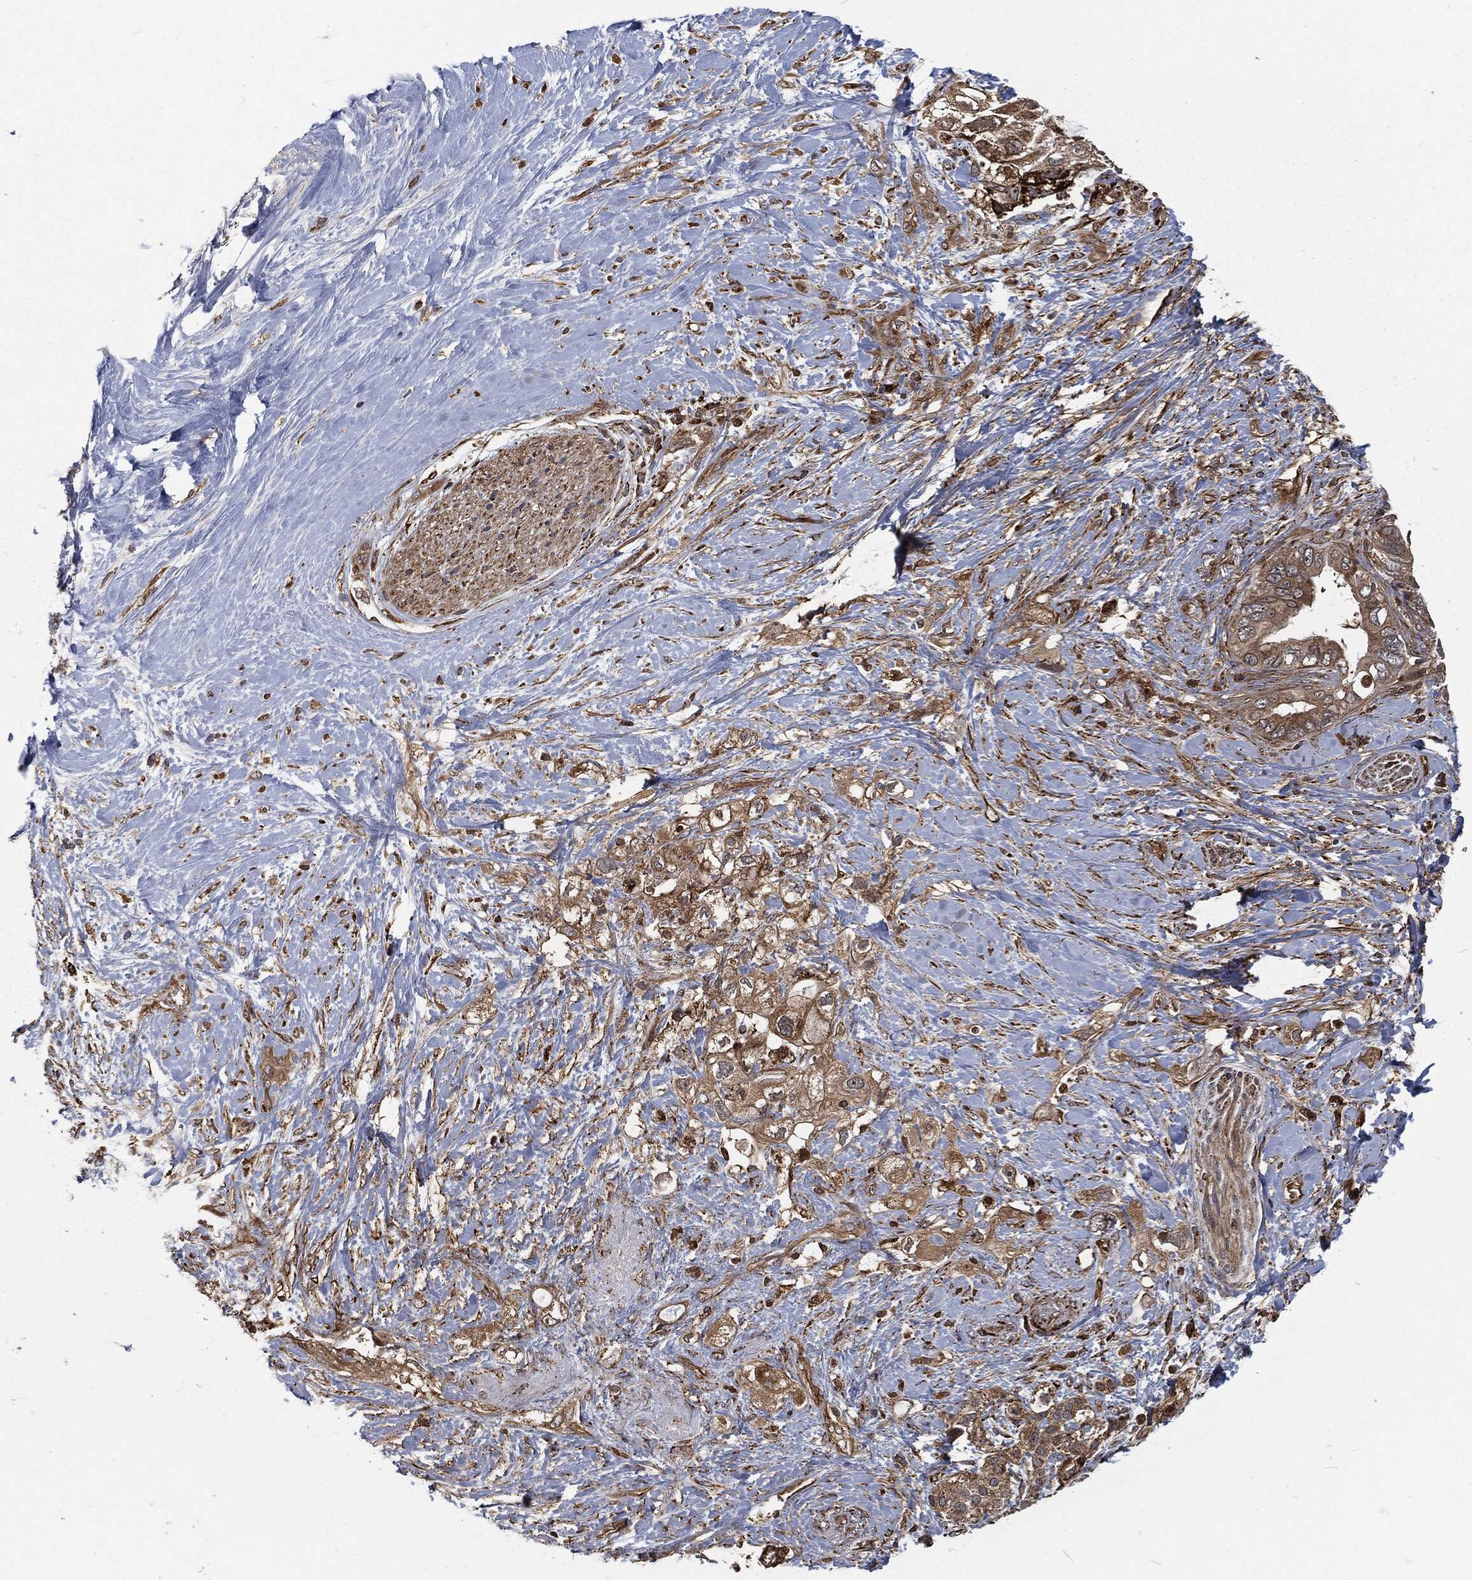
{"staining": {"intensity": "strong", "quantity": "25%-75%", "location": "cytoplasmic/membranous"}, "tissue": "pancreatic cancer", "cell_type": "Tumor cells", "image_type": "cancer", "snomed": [{"axis": "morphology", "description": "Adenocarcinoma, NOS"}, {"axis": "topography", "description": "Pancreas"}], "caption": "Pancreatic cancer (adenocarcinoma) stained for a protein reveals strong cytoplasmic/membranous positivity in tumor cells. The protein of interest is stained brown, and the nuclei are stained in blue (DAB (3,3'-diaminobenzidine) IHC with brightfield microscopy, high magnification).", "gene": "RFTN1", "patient": {"sex": "female", "age": 56}}